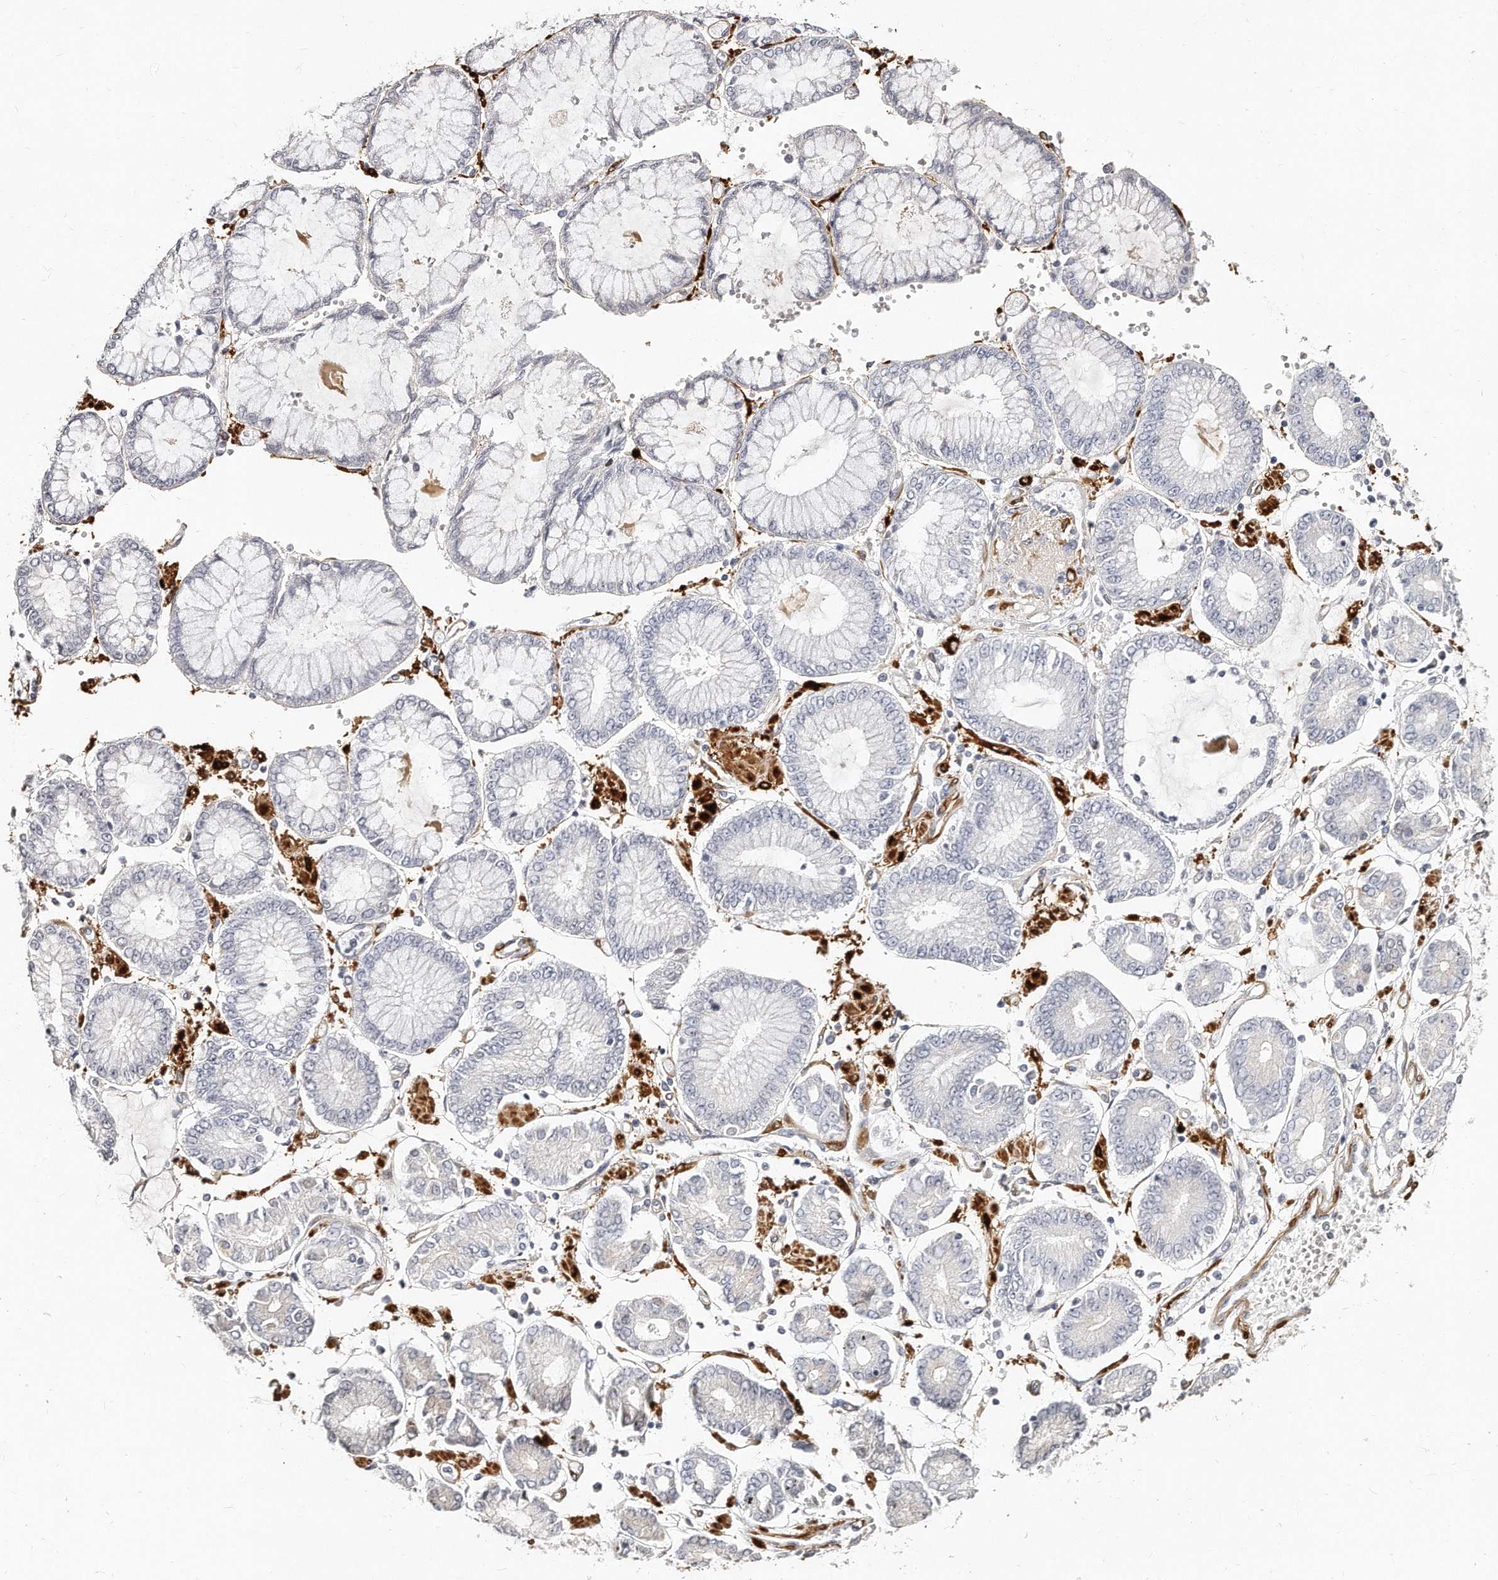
{"staining": {"intensity": "negative", "quantity": "none", "location": "none"}, "tissue": "stomach cancer", "cell_type": "Tumor cells", "image_type": "cancer", "snomed": [{"axis": "morphology", "description": "Adenocarcinoma, NOS"}, {"axis": "topography", "description": "Stomach"}], "caption": "This photomicrograph is of stomach cancer stained with immunohistochemistry (IHC) to label a protein in brown with the nuclei are counter-stained blue. There is no expression in tumor cells.", "gene": "LMOD1", "patient": {"sex": "male", "age": 76}}